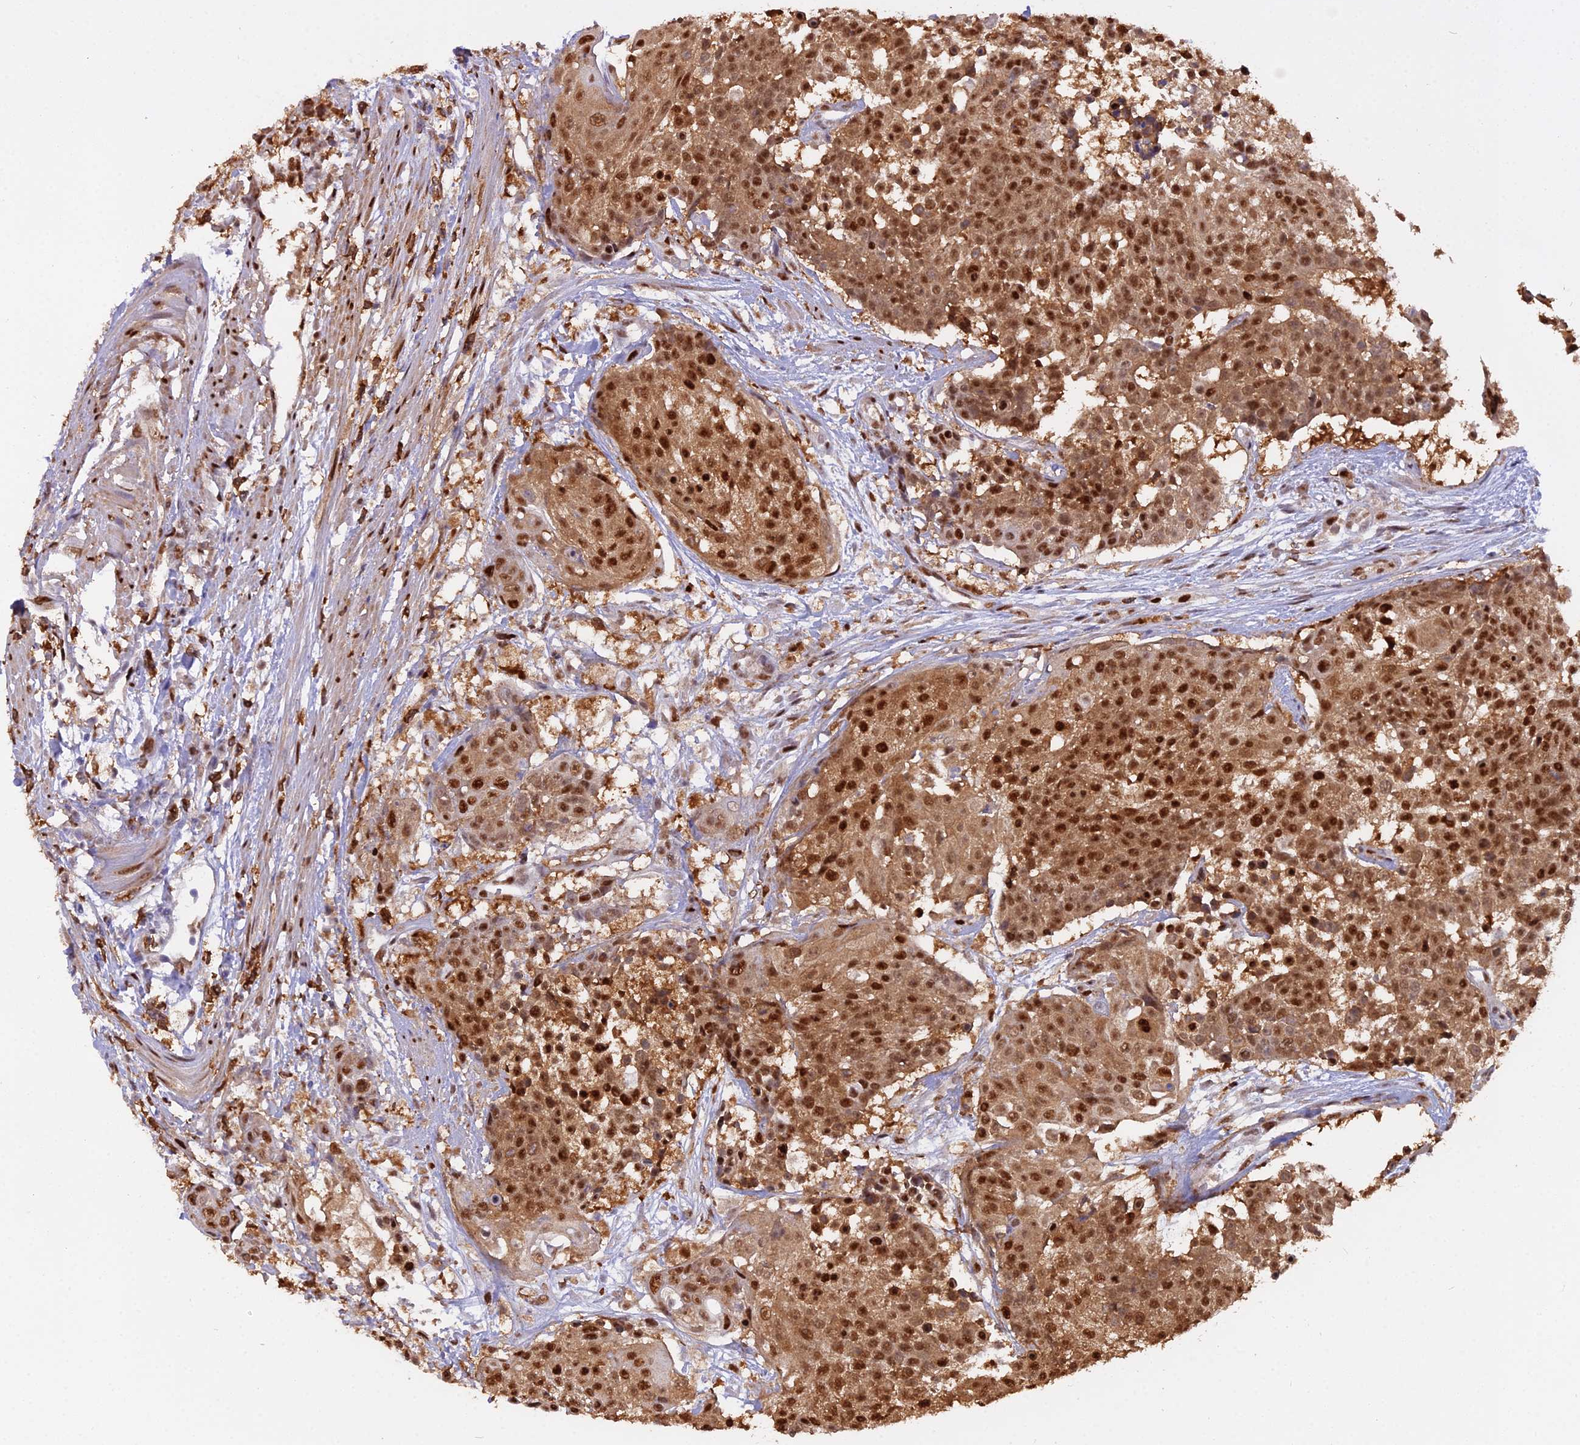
{"staining": {"intensity": "strong", "quantity": ">75%", "location": "nuclear"}, "tissue": "urothelial cancer", "cell_type": "Tumor cells", "image_type": "cancer", "snomed": [{"axis": "morphology", "description": "Urothelial carcinoma, High grade"}, {"axis": "topography", "description": "Urinary bladder"}], "caption": "The histopathology image shows immunohistochemical staining of urothelial cancer. There is strong nuclear expression is identified in about >75% of tumor cells.", "gene": "NPEPL1", "patient": {"sex": "female", "age": 63}}